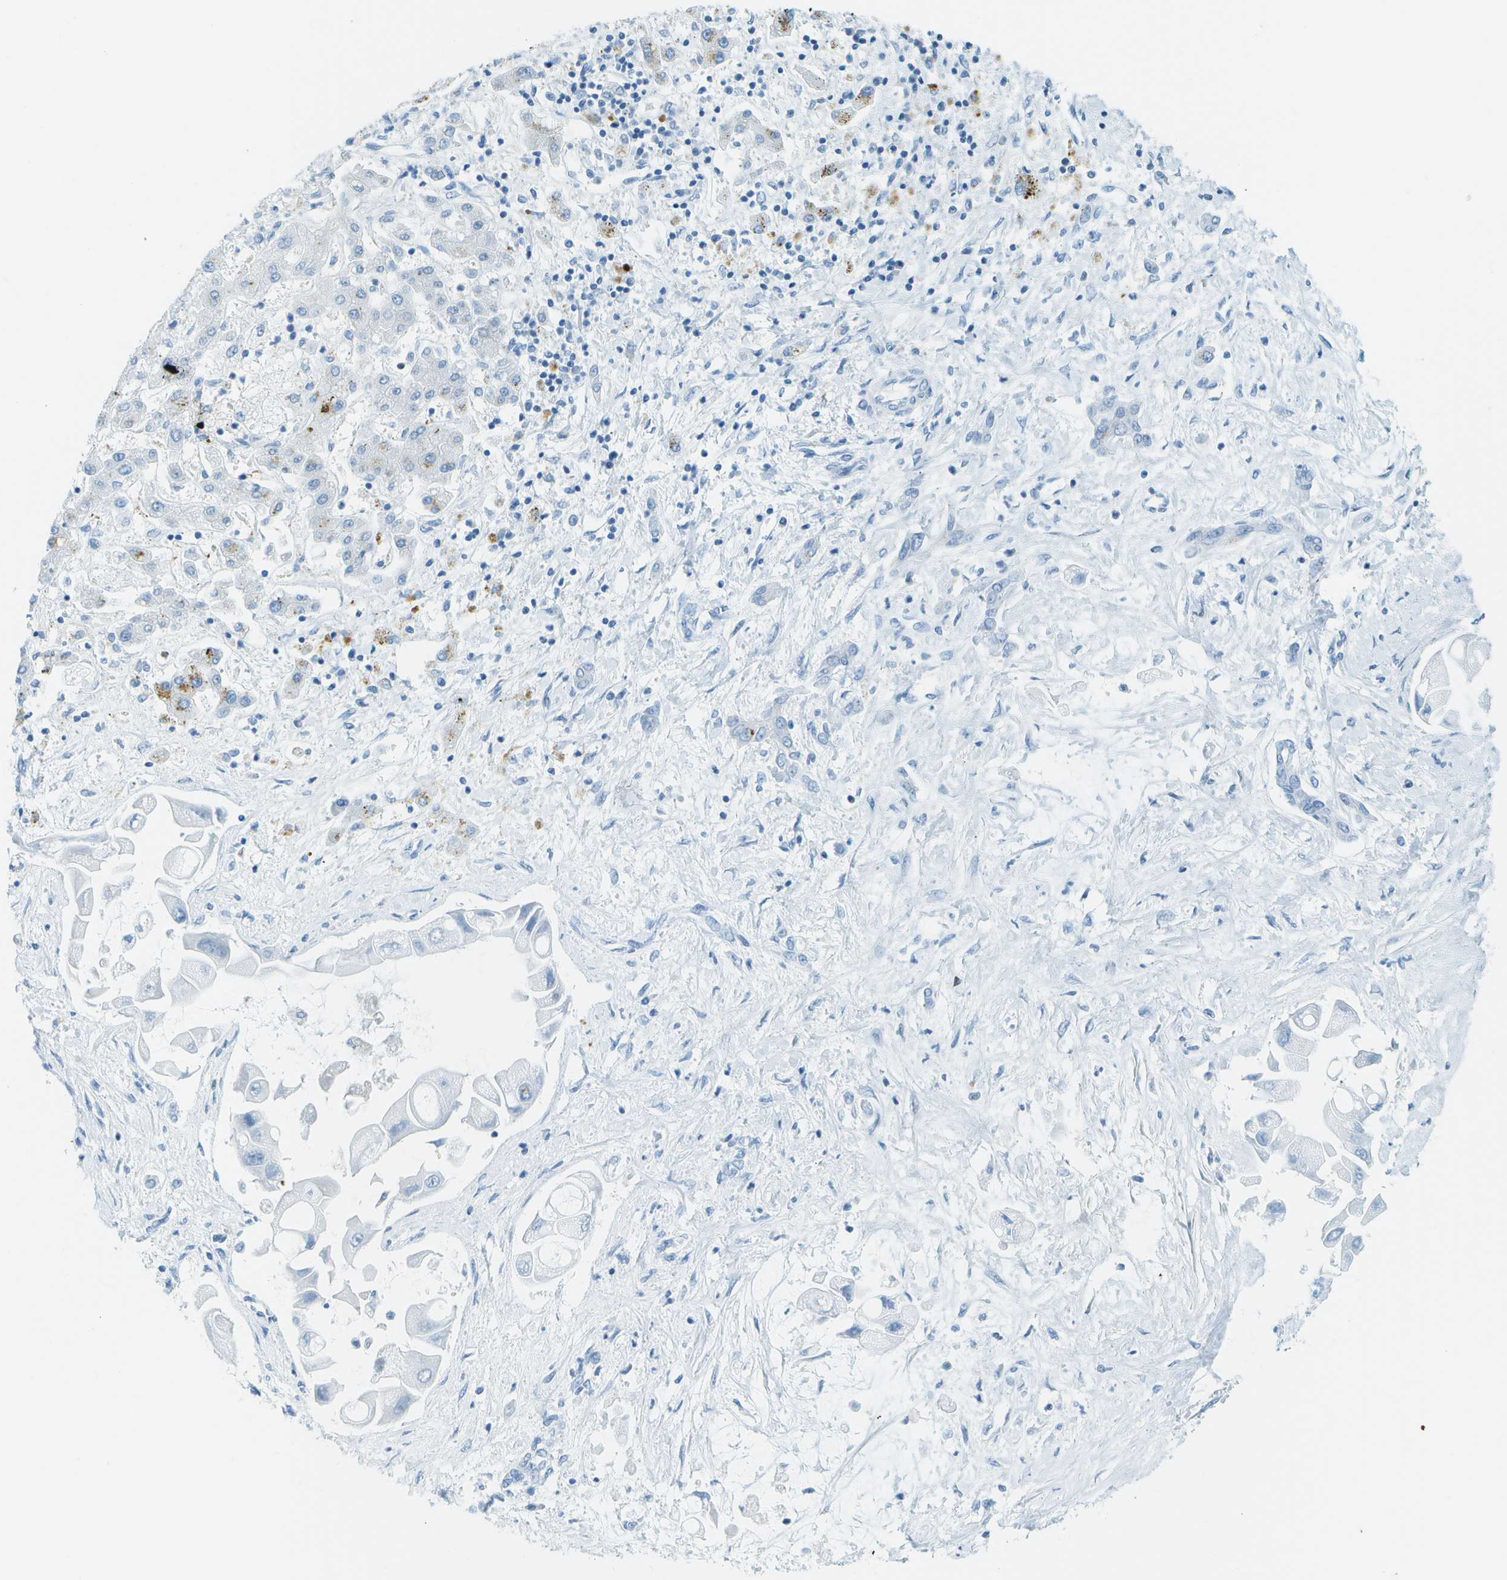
{"staining": {"intensity": "negative", "quantity": "none", "location": "none"}, "tissue": "liver cancer", "cell_type": "Tumor cells", "image_type": "cancer", "snomed": [{"axis": "morphology", "description": "Cholangiocarcinoma"}, {"axis": "topography", "description": "Liver"}], "caption": "The immunohistochemistry micrograph has no significant expression in tumor cells of cholangiocarcinoma (liver) tissue.", "gene": "NEK11", "patient": {"sex": "male", "age": 50}}